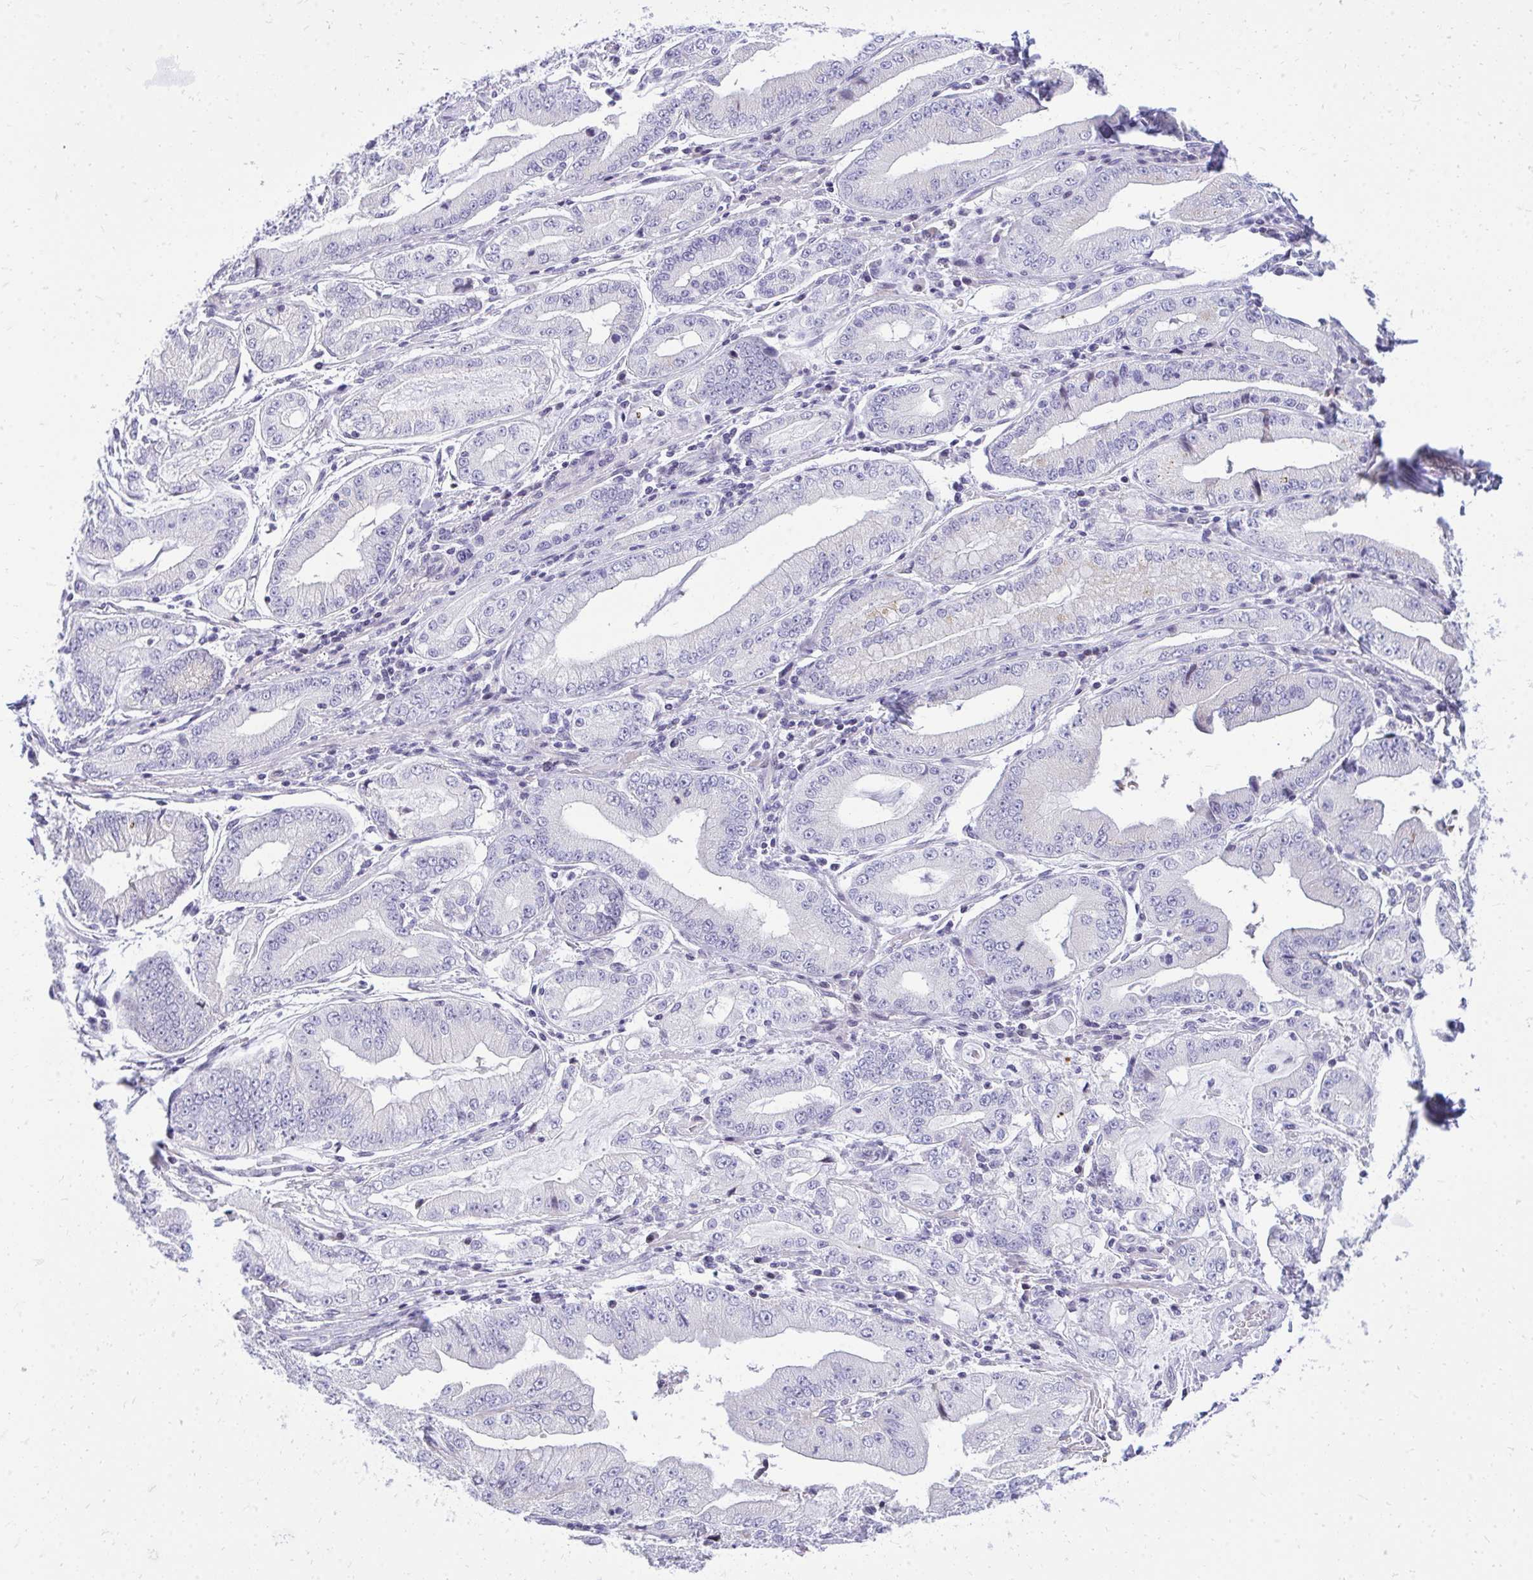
{"staining": {"intensity": "negative", "quantity": "none", "location": "none"}, "tissue": "stomach cancer", "cell_type": "Tumor cells", "image_type": "cancer", "snomed": [{"axis": "morphology", "description": "Adenocarcinoma, NOS"}, {"axis": "topography", "description": "Stomach, upper"}], "caption": "IHC of human stomach cancer (adenocarcinoma) displays no staining in tumor cells.", "gene": "GABRA1", "patient": {"sex": "female", "age": 74}}